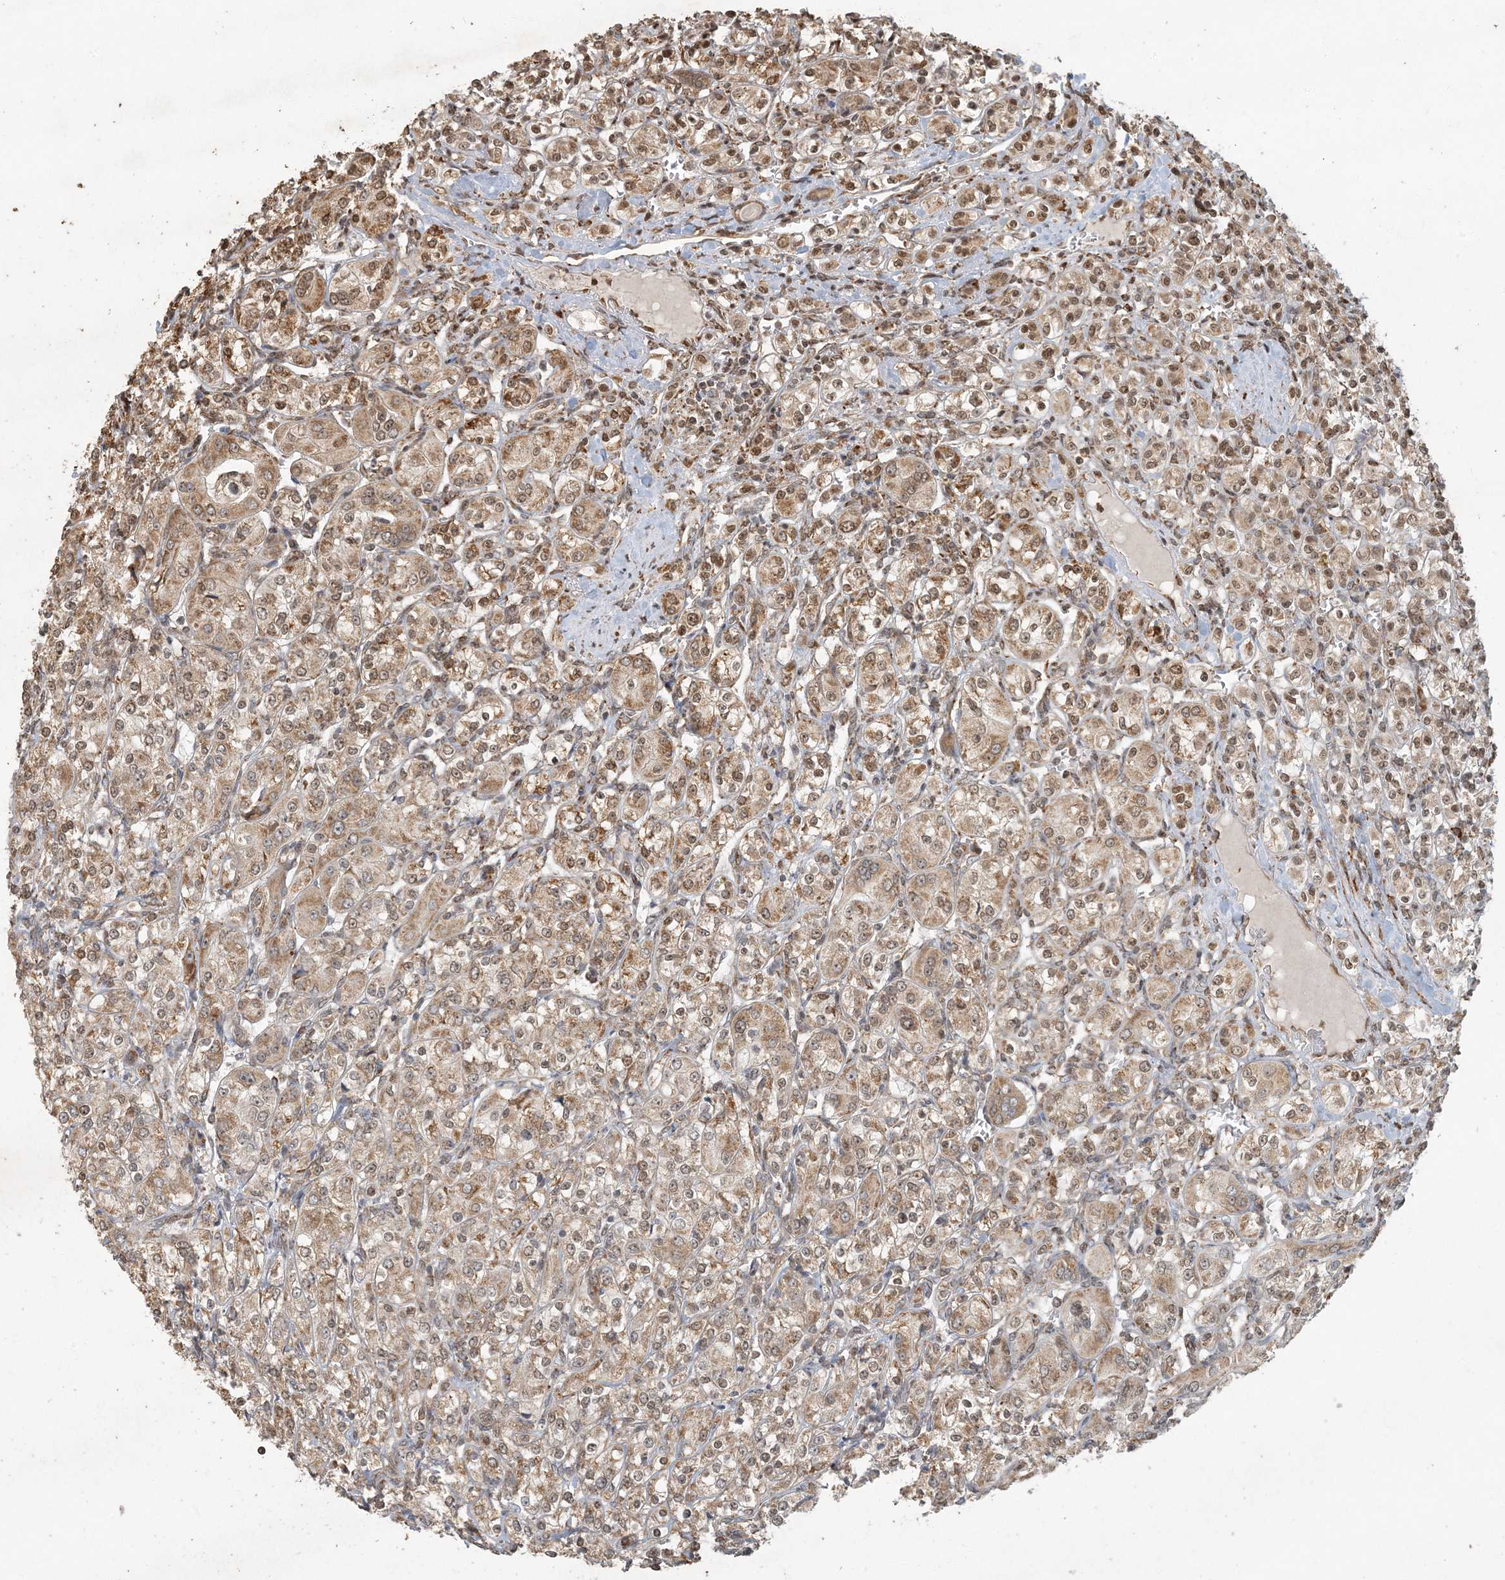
{"staining": {"intensity": "moderate", "quantity": ">75%", "location": "cytoplasmic/membranous,nuclear"}, "tissue": "renal cancer", "cell_type": "Tumor cells", "image_type": "cancer", "snomed": [{"axis": "morphology", "description": "Adenocarcinoma, NOS"}, {"axis": "topography", "description": "Kidney"}], "caption": "Human adenocarcinoma (renal) stained with a protein marker shows moderate staining in tumor cells.", "gene": "AK9", "patient": {"sex": "male", "age": 77}}